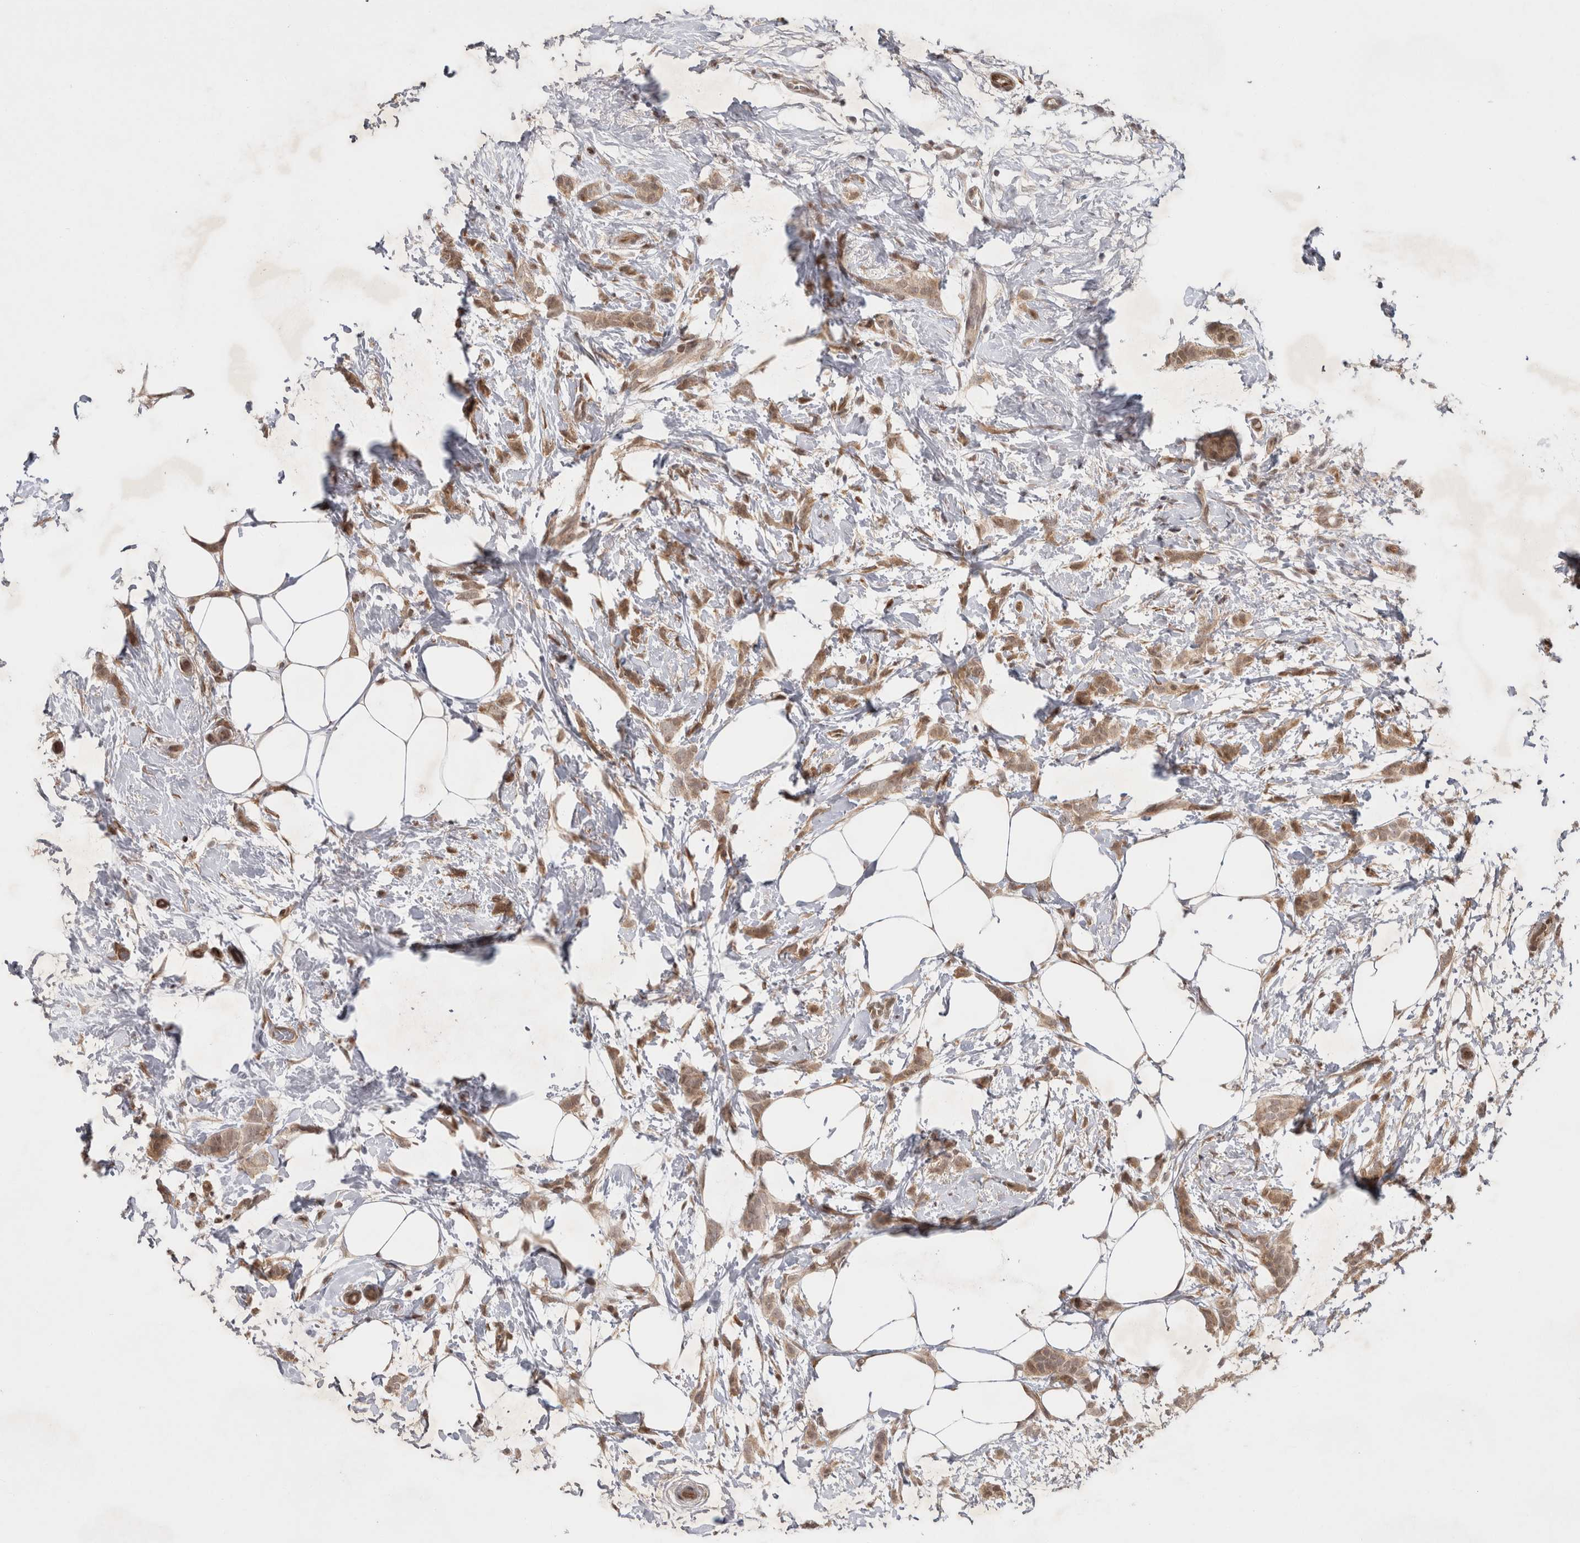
{"staining": {"intensity": "weak", "quantity": ">75%", "location": "cytoplasmic/membranous,nuclear"}, "tissue": "breast cancer", "cell_type": "Tumor cells", "image_type": "cancer", "snomed": [{"axis": "morphology", "description": "Lobular carcinoma, in situ"}, {"axis": "morphology", "description": "Lobular carcinoma"}, {"axis": "topography", "description": "Breast"}], "caption": "Weak cytoplasmic/membranous and nuclear positivity is appreciated in about >75% of tumor cells in breast lobular carcinoma in situ.", "gene": "ZNF318", "patient": {"sex": "female", "age": 41}}